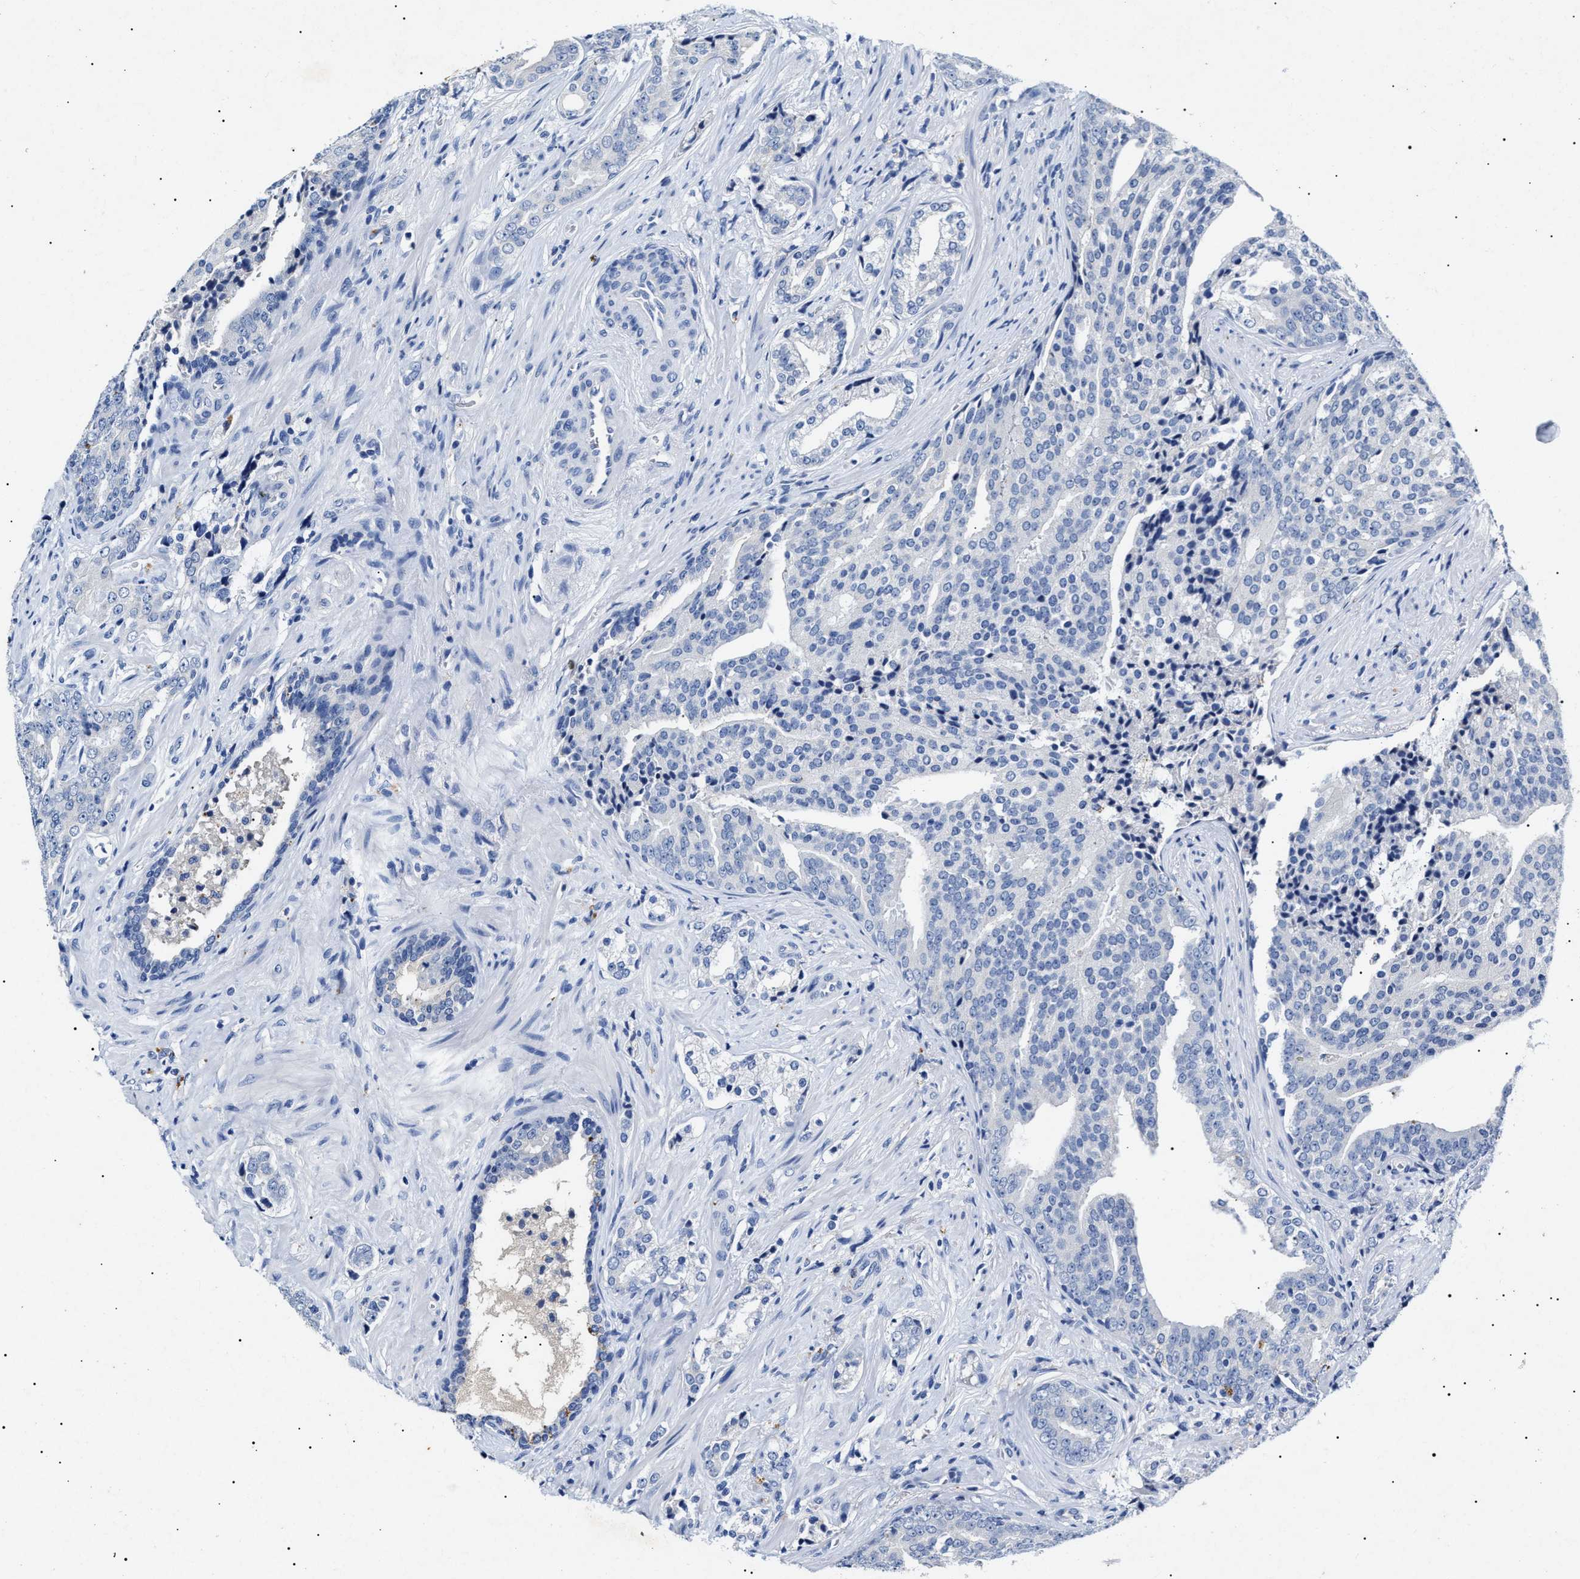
{"staining": {"intensity": "negative", "quantity": "none", "location": "none"}, "tissue": "prostate cancer", "cell_type": "Tumor cells", "image_type": "cancer", "snomed": [{"axis": "morphology", "description": "Adenocarcinoma, High grade"}, {"axis": "topography", "description": "Prostate"}], "caption": "High power microscopy image of an immunohistochemistry (IHC) histopathology image of prostate cancer (adenocarcinoma (high-grade)), revealing no significant positivity in tumor cells.", "gene": "LRRC8E", "patient": {"sex": "male", "age": 71}}